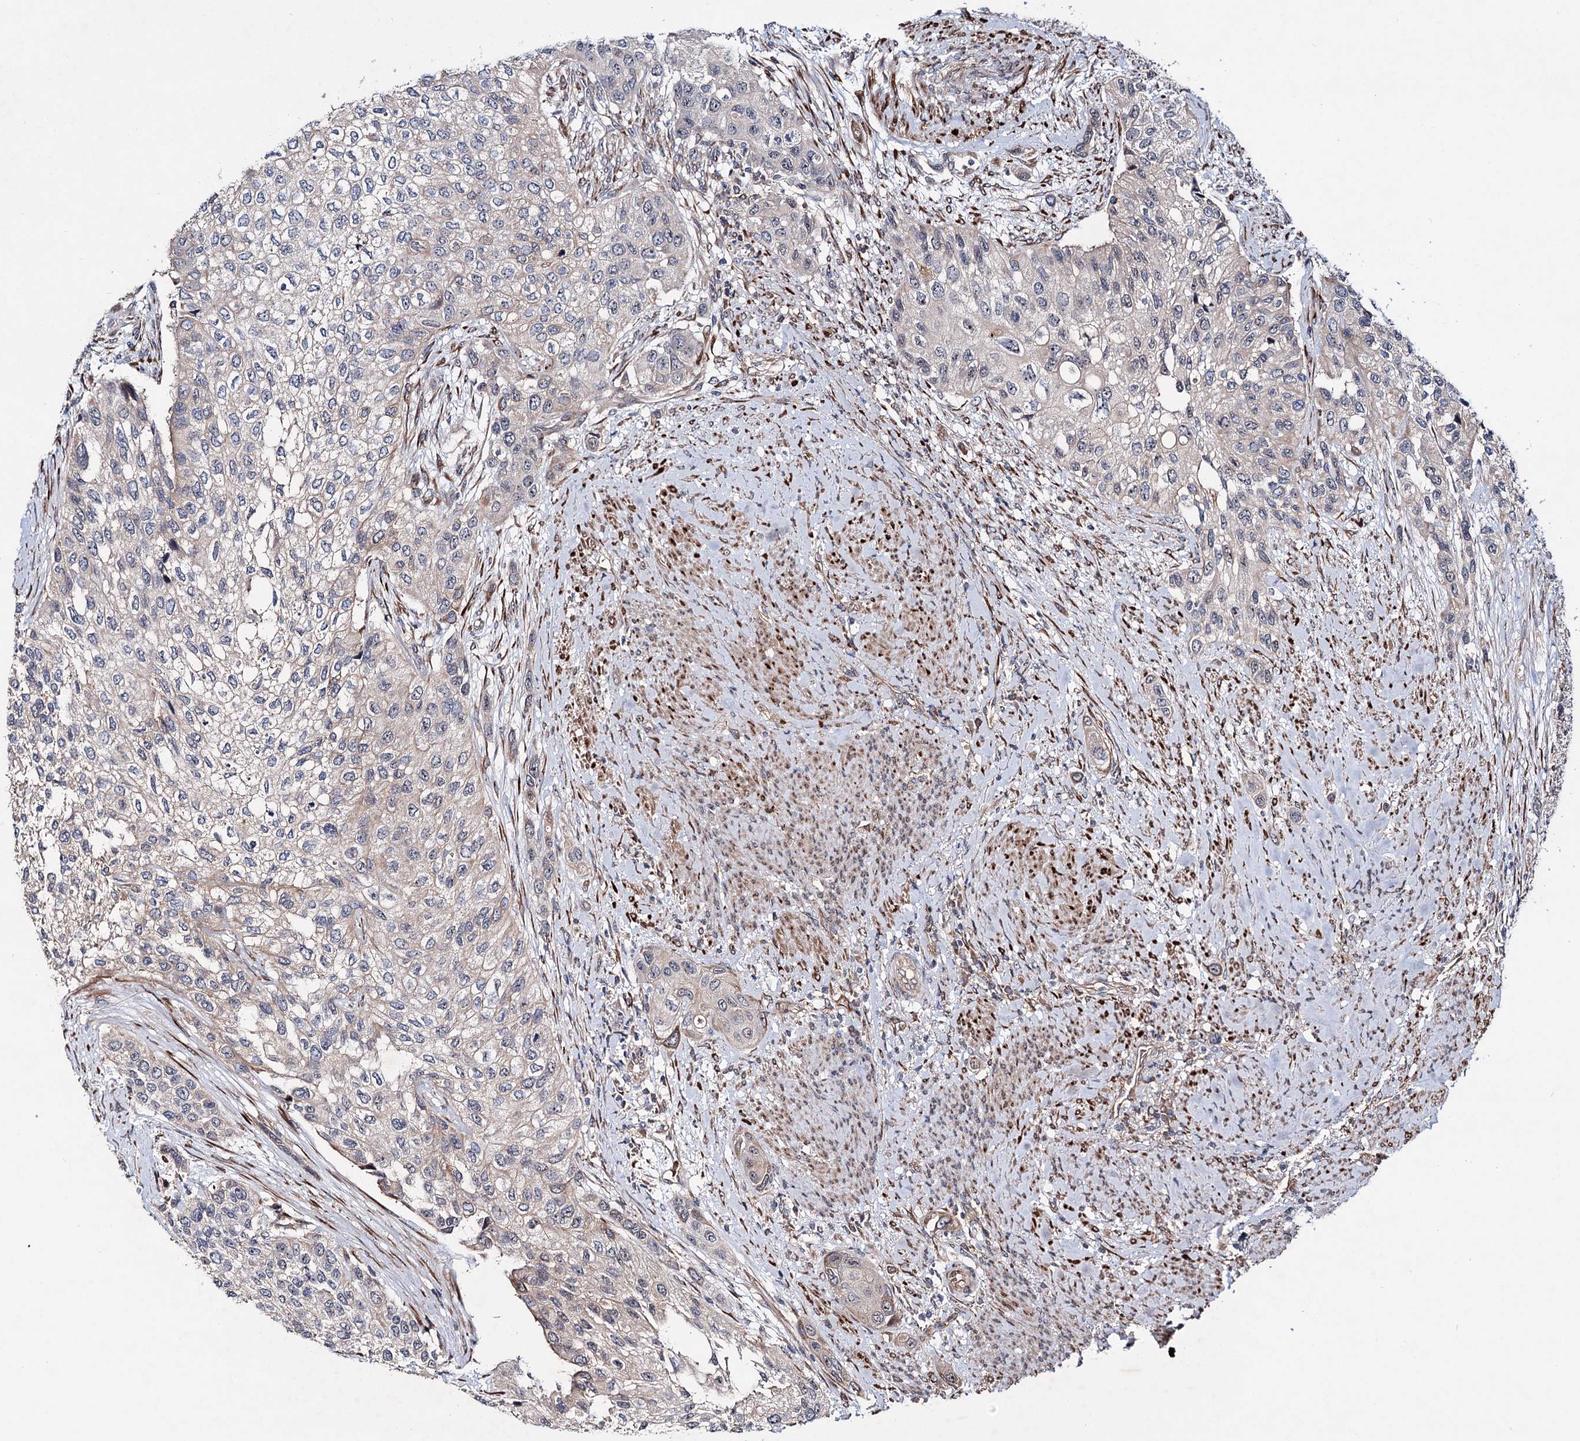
{"staining": {"intensity": "weak", "quantity": "25%-75%", "location": "cytoplasmic/membranous"}, "tissue": "urothelial cancer", "cell_type": "Tumor cells", "image_type": "cancer", "snomed": [{"axis": "morphology", "description": "Normal tissue, NOS"}, {"axis": "morphology", "description": "Urothelial carcinoma, High grade"}, {"axis": "topography", "description": "Vascular tissue"}, {"axis": "topography", "description": "Urinary bladder"}], "caption": "Protein analysis of urothelial cancer tissue reveals weak cytoplasmic/membranous staining in about 25%-75% of tumor cells.", "gene": "PTDSS2", "patient": {"sex": "female", "age": 56}}